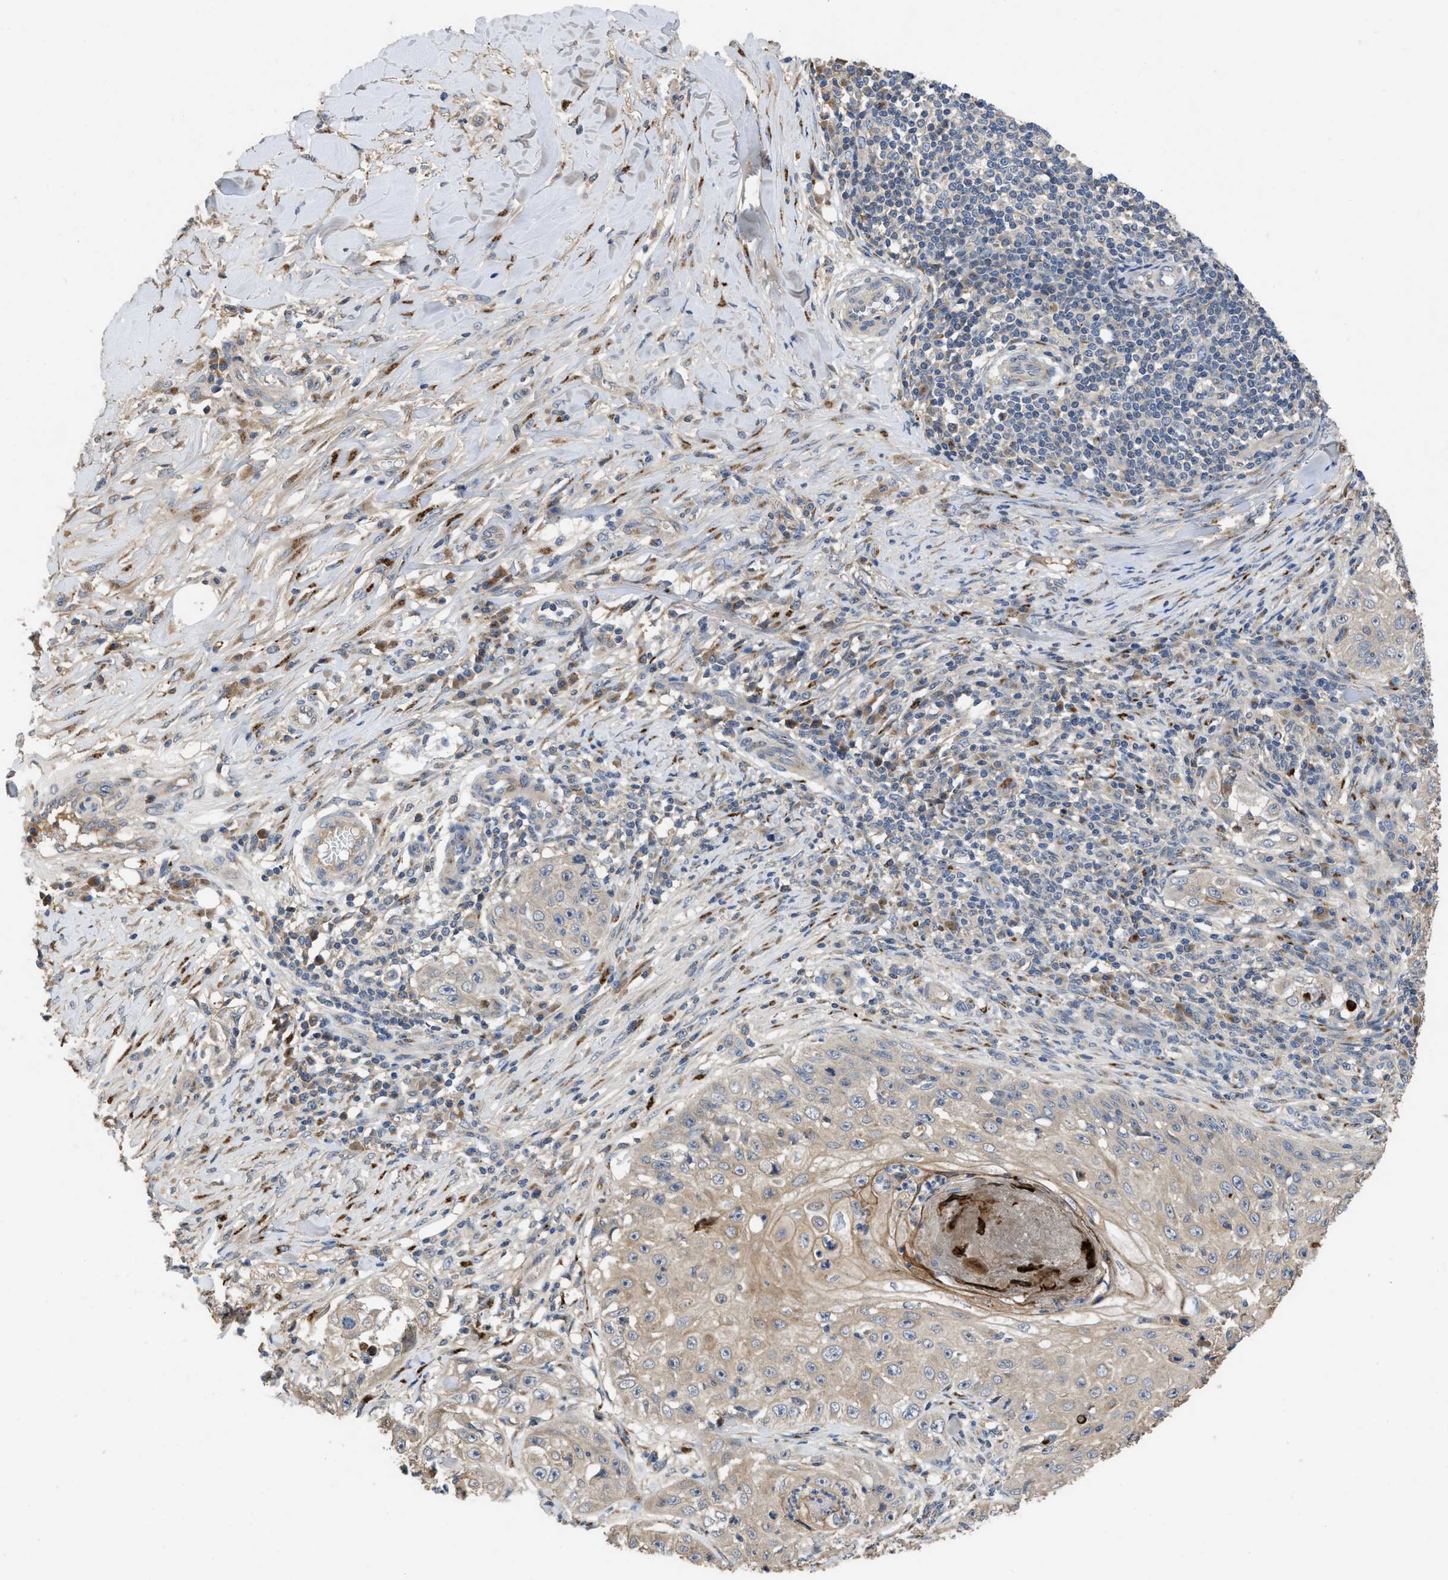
{"staining": {"intensity": "weak", "quantity": ">75%", "location": "cytoplasmic/membranous"}, "tissue": "skin cancer", "cell_type": "Tumor cells", "image_type": "cancer", "snomed": [{"axis": "morphology", "description": "Squamous cell carcinoma, NOS"}, {"axis": "topography", "description": "Skin"}], "caption": "Immunohistochemical staining of squamous cell carcinoma (skin) exhibits weak cytoplasmic/membranous protein expression in about >75% of tumor cells.", "gene": "SIK2", "patient": {"sex": "male", "age": 86}}